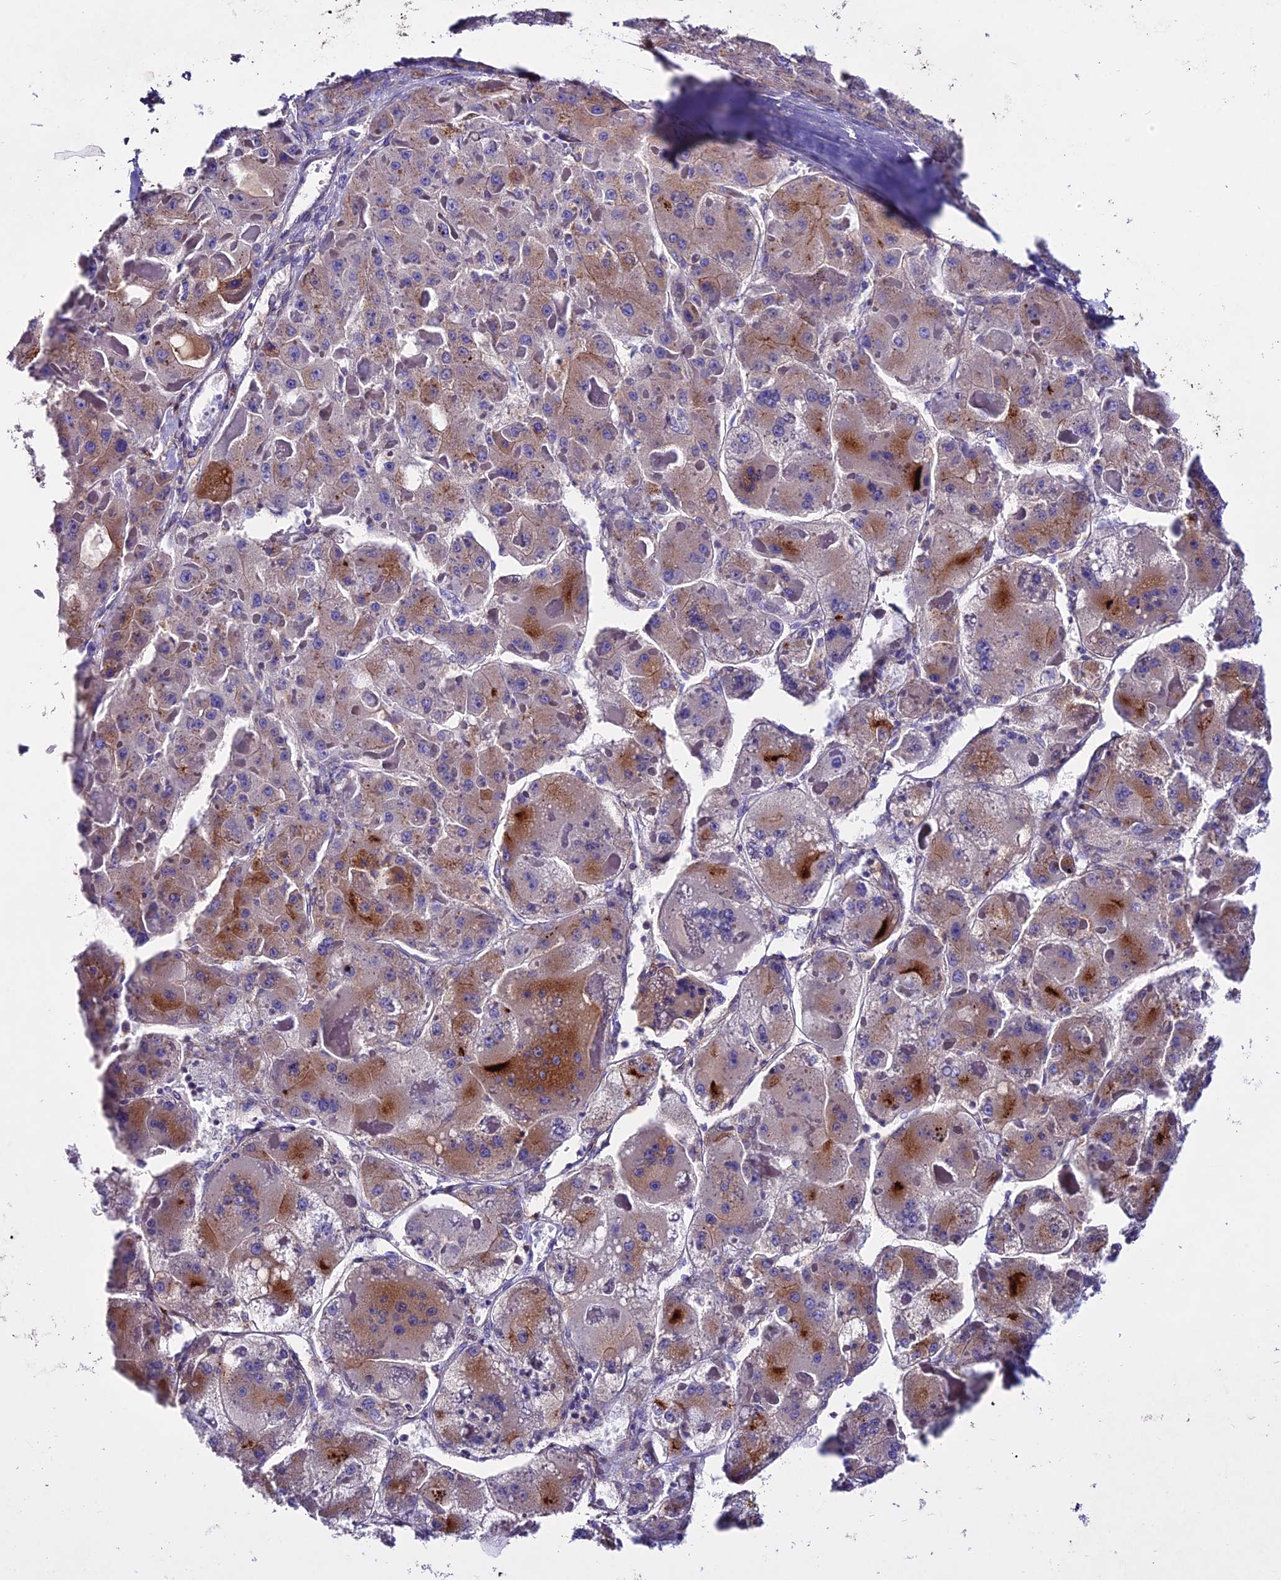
{"staining": {"intensity": "moderate", "quantity": "25%-75%", "location": "cytoplasmic/membranous"}, "tissue": "liver cancer", "cell_type": "Tumor cells", "image_type": "cancer", "snomed": [{"axis": "morphology", "description": "Carcinoma, Hepatocellular, NOS"}, {"axis": "topography", "description": "Liver"}], "caption": "Immunohistochemistry (IHC) micrograph of liver hepatocellular carcinoma stained for a protein (brown), which displays medium levels of moderate cytoplasmic/membranous positivity in about 25%-75% of tumor cells.", "gene": "OR51Q1", "patient": {"sex": "female", "age": 73}}